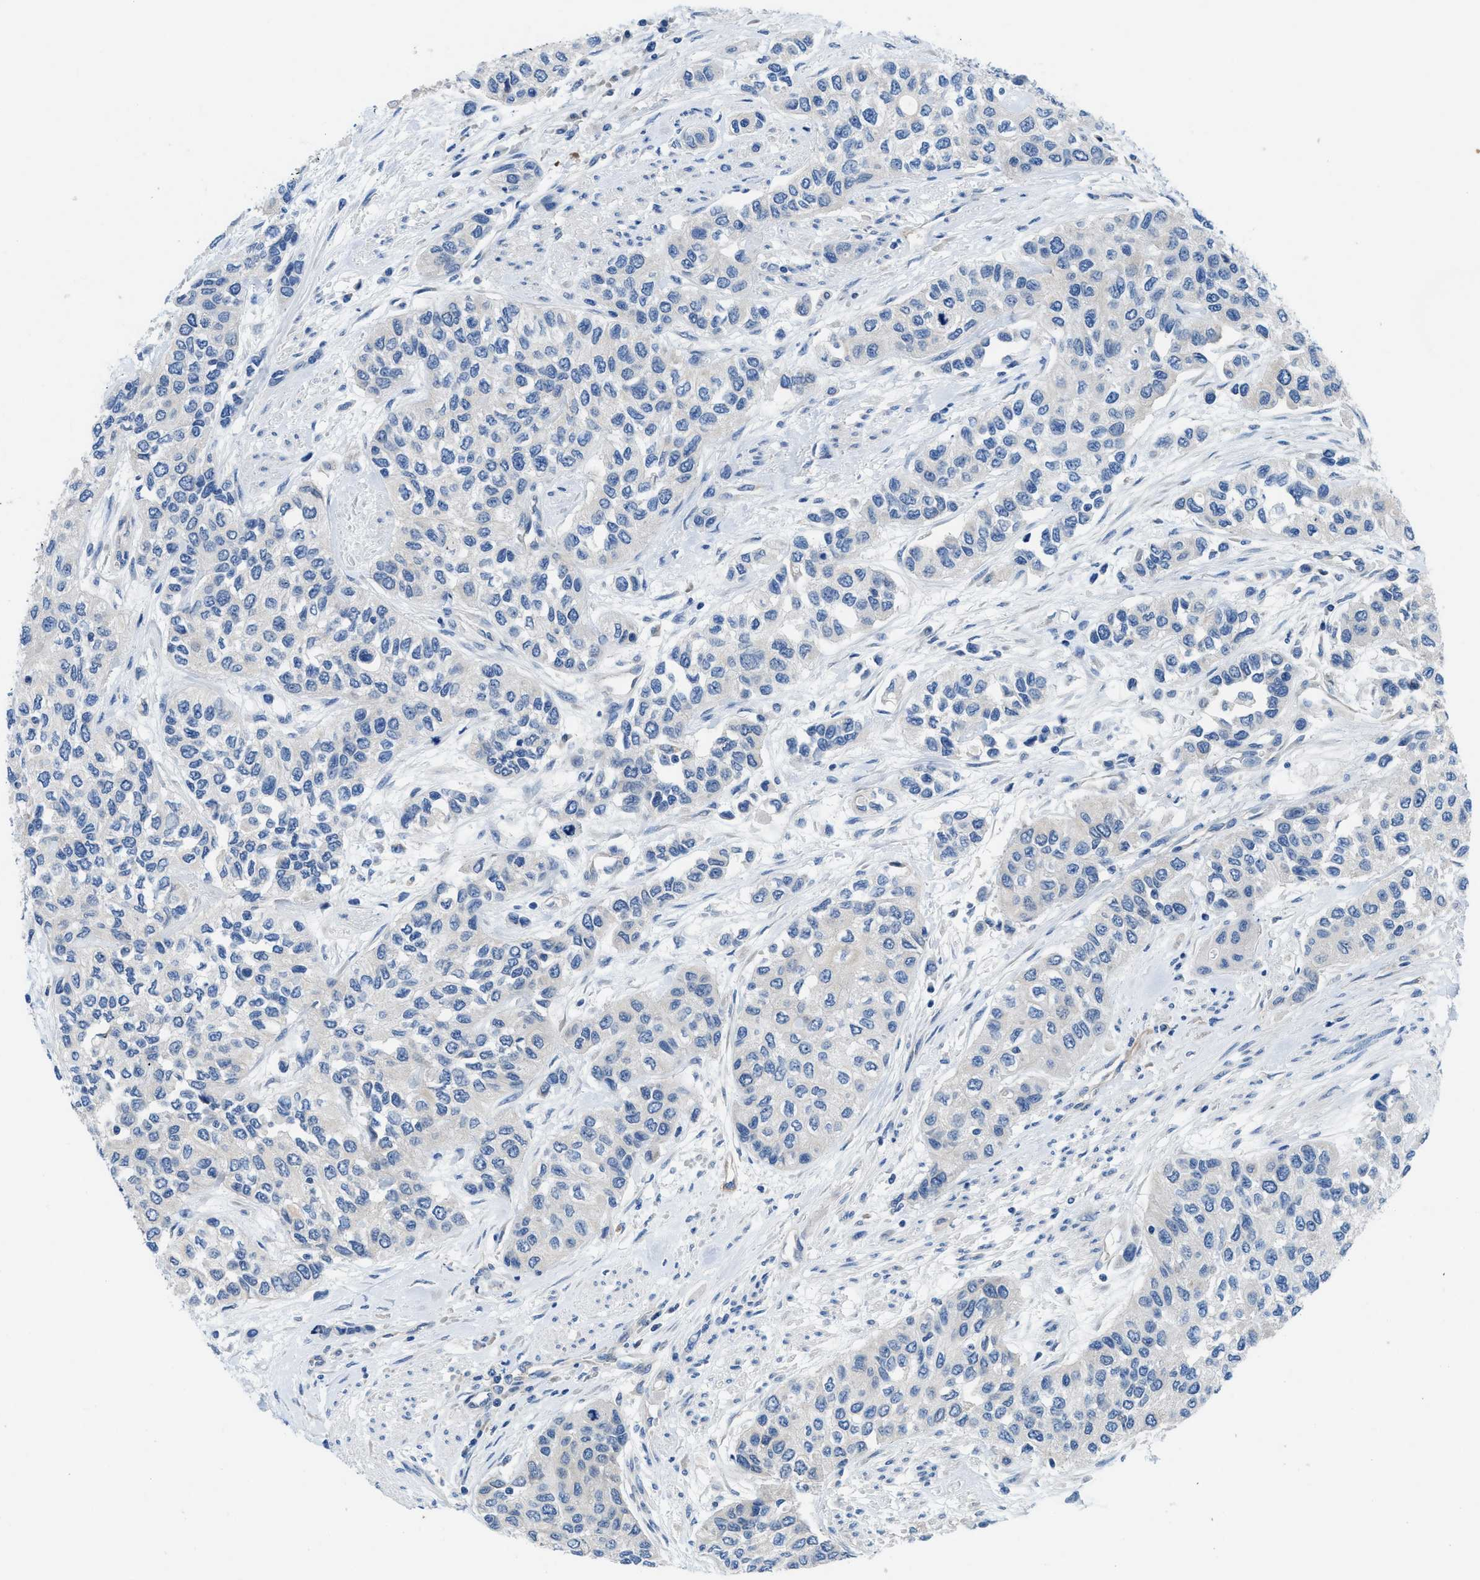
{"staining": {"intensity": "negative", "quantity": "none", "location": "none"}, "tissue": "urothelial cancer", "cell_type": "Tumor cells", "image_type": "cancer", "snomed": [{"axis": "morphology", "description": "Urothelial carcinoma, High grade"}, {"axis": "topography", "description": "Urinary bladder"}], "caption": "DAB (3,3'-diaminobenzidine) immunohistochemical staining of human urothelial carcinoma (high-grade) displays no significant expression in tumor cells. (DAB (3,3'-diaminobenzidine) immunohistochemistry with hematoxylin counter stain).", "gene": "PGR", "patient": {"sex": "female", "age": 56}}